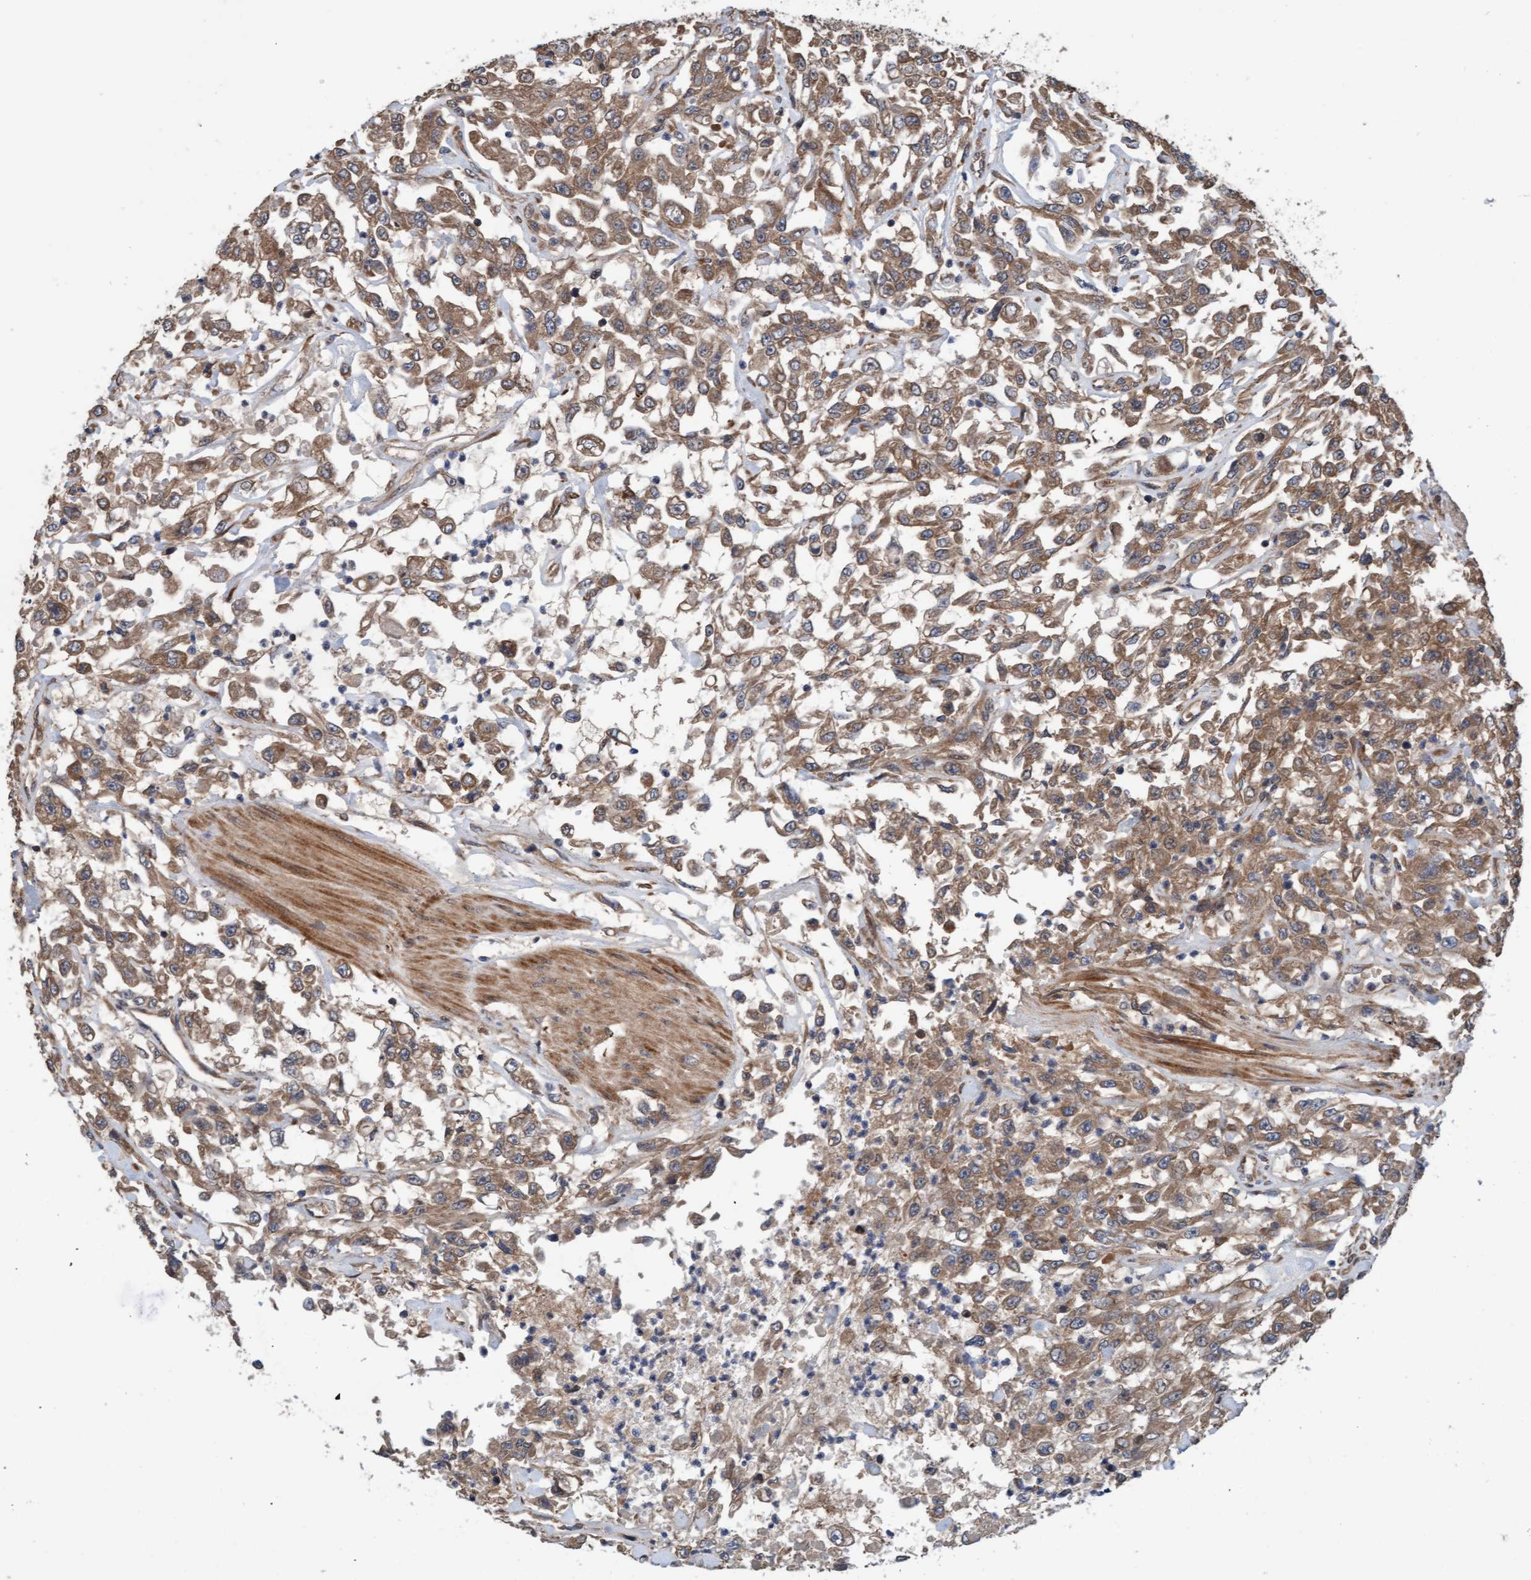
{"staining": {"intensity": "moderate", "quantity": ">75%", "location": "cytoplasmic/membranous"}, "tissue": "urothelial cancer", "cell_type": "Tumor cells", "image_type": "cancer", "snomed": [{"axis": "morphology", "description": "Urothelial carcinoma, High grade"}, {"axis": "topography", "description": "Urinary bladder"}], "caption": "Urothelial cancer stained with DAB immunohistochemistry shows medium levels of moderate cytoplasmic/membranous positivity in about >75% of tumor cells.", "gene": "MLXIP", "patient": {"sex": "male", "age": 46}}